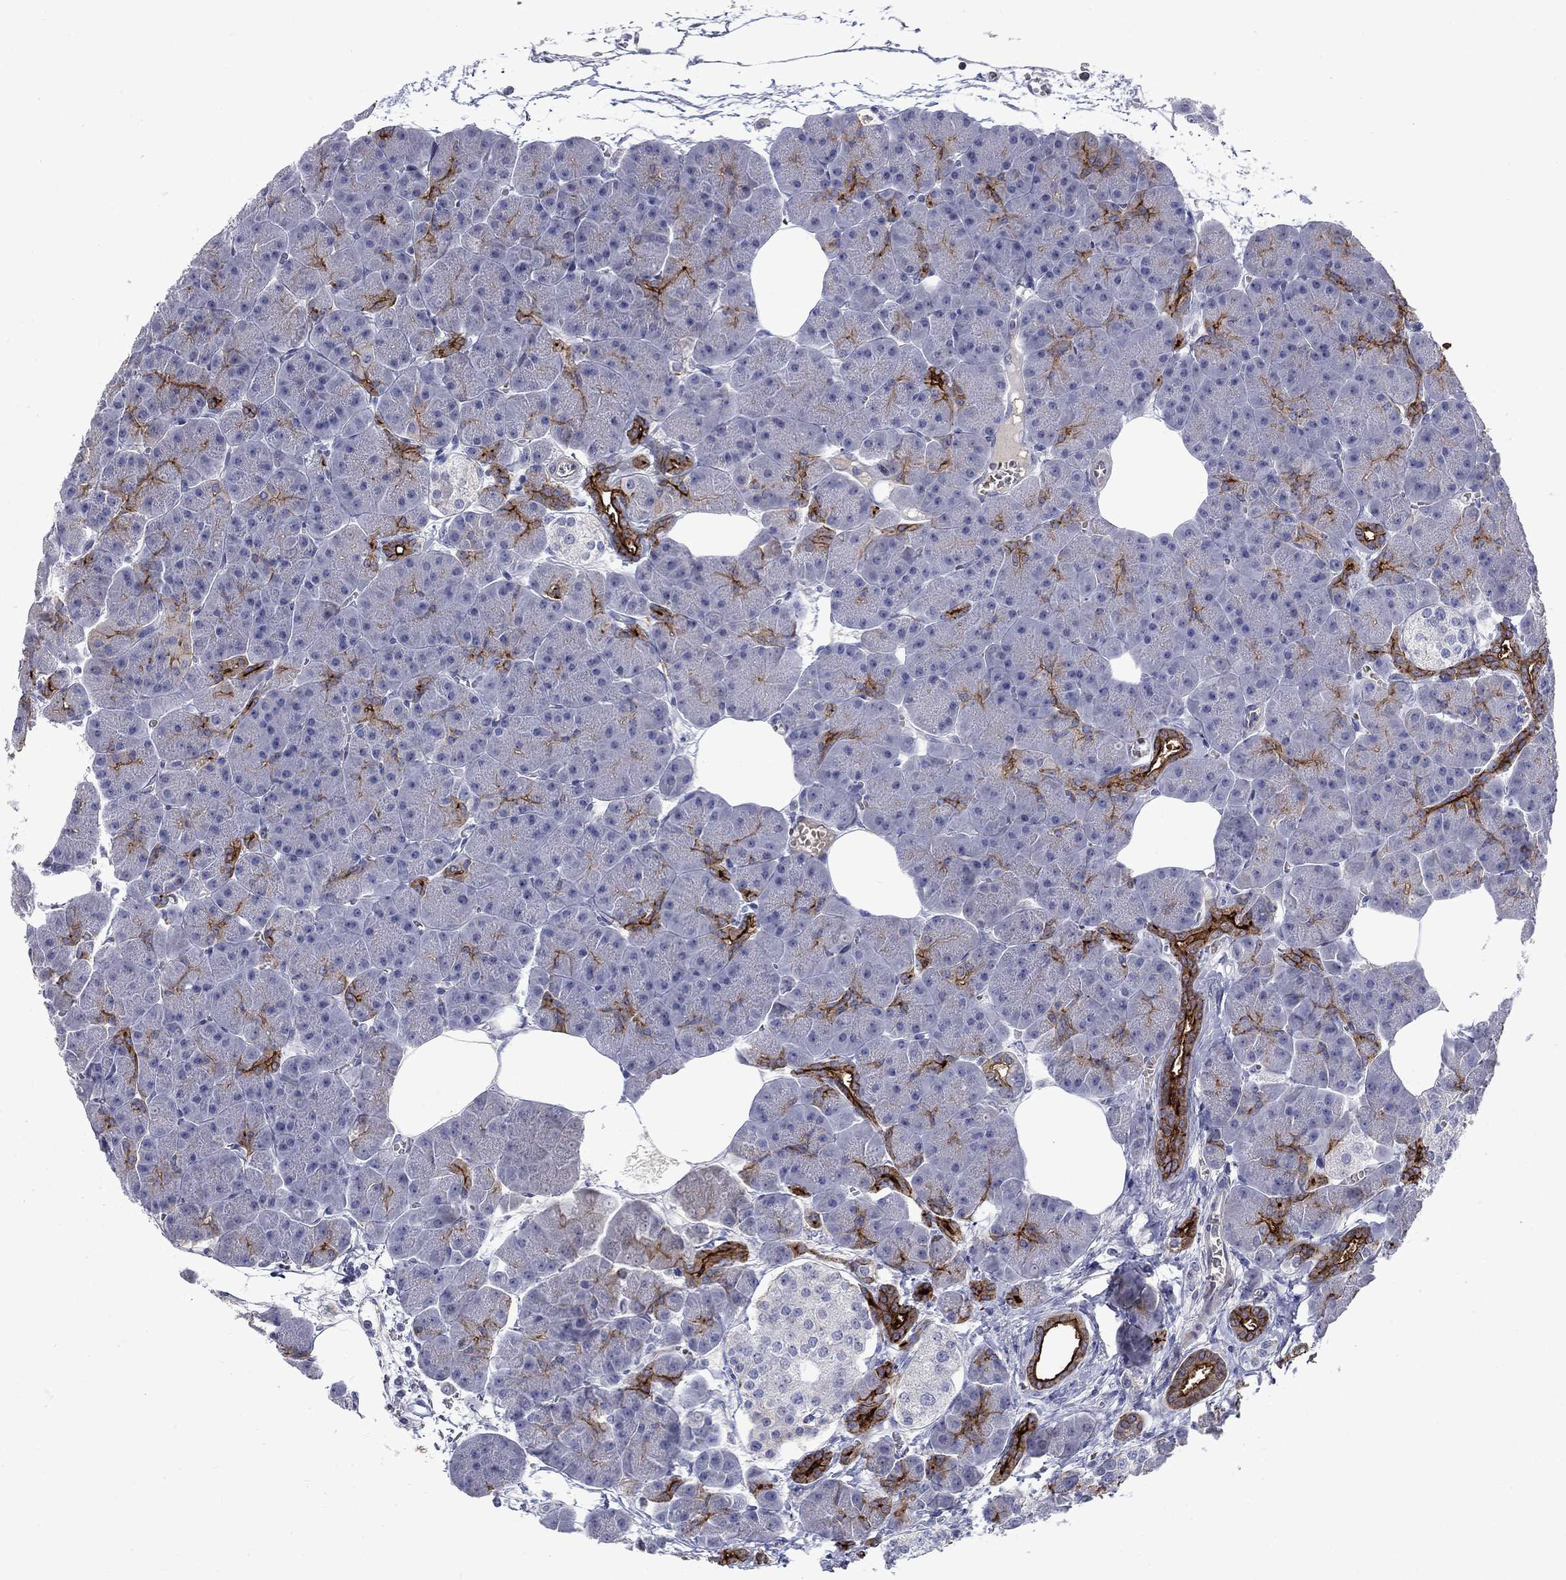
{"staining": {"intensity": "strong", "quantity": "<25%", "location": "cytoplasmic/membranous"}, "tissue": "pancreas", "cell_type": "Exocrine glandular cells", "image_type": "normal", "snomed": [{"axis": "morphology", "description": "Normal tissue, NOS"}, {"axis": "topography", "description": "Adipose tissue"}, {"axis": "topography", "description": "Pancreas"}, {"axis": "topography", "description": "Peripheral nerve tissue"}], "caption": "High-magnification brightfield microscopy of normal pancreas stained with DAB (3,3'-diaminobenzidine) (brown) and counterstained with hematoxylin (blue). exocrine glandular cells exhibit strong cytoplasmic/membranous positivity is appreciated in approximately<25% of cells. The staining was performed using DAB, with brown indicating positive protein expression. Nuclei are stained blue with hematoxylin.", "gene": "SLC1A1", "patient": {"sex": "female", "age": 58}}